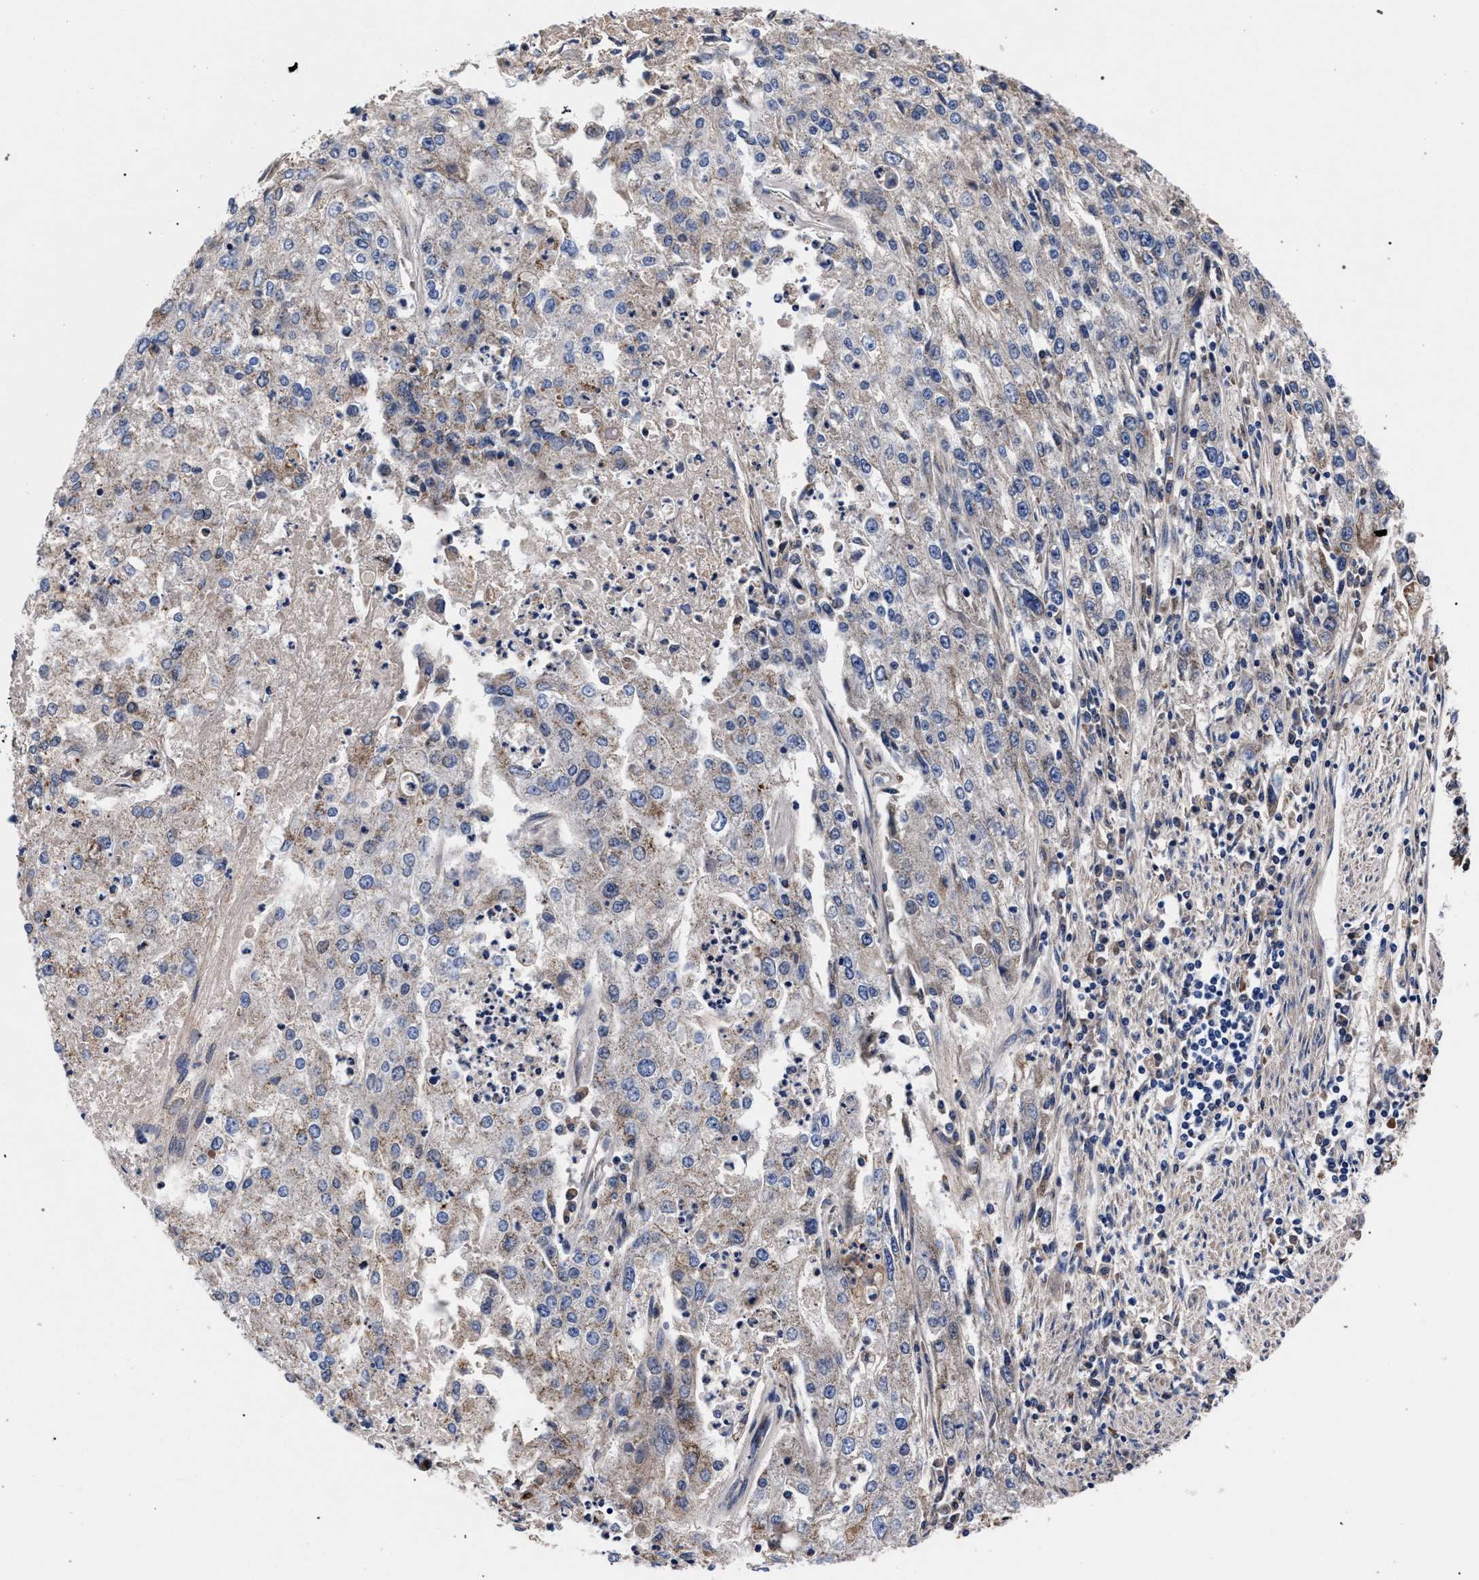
{"staining": {"intensity": "weak", "quantity": "<25%", "location": "cytoplasmic/membranous"}, "tissue": "endometrial cancer", "cell_type": "Tumor cells", "image_type": "cancer", "snomed": [{"axis": "morphology", "description": "Adenocarcinoma, NOS"}, {"axis": "topography", "description": "Endometrium"}], "caption": "Protein analysis of endometrial cancer shows no significant expression in tumor cells.", "gene": "ACOX1", "patient": {"sex": "female", "age": 49}}